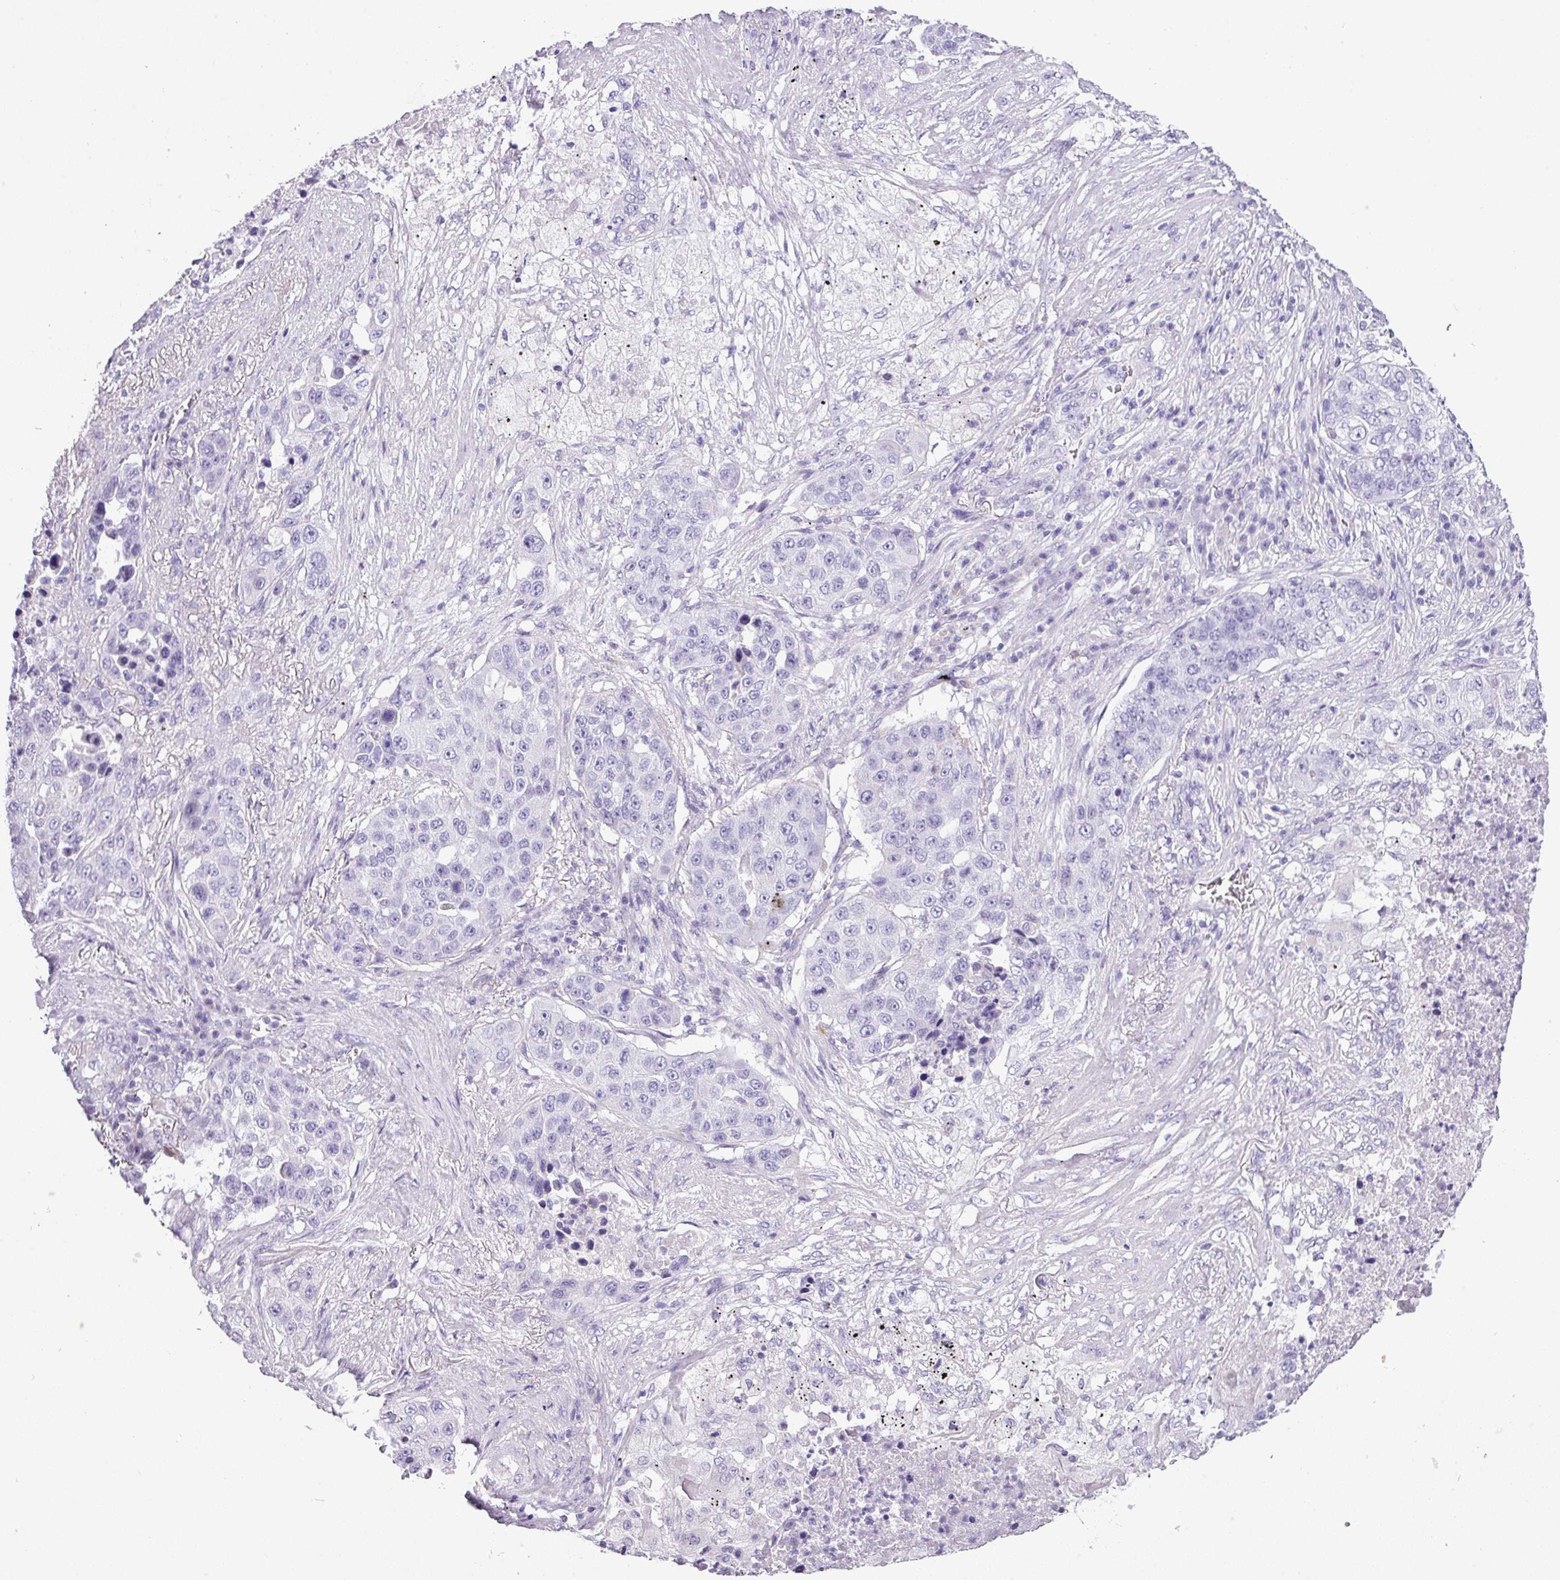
{"staining": {"intensity": "negative", "quantity": "none", "location": "none"}, "tissue": "lung cancer", "cell_type": "Tumor cells", "image_type": "cancer", "snomed": [{"axis": "morphology", "description": "Squamous cell carcinoma, NOS"}, {"axis": "topography", "description": "Lung"}], "caption": "Immunohistochemical staining of lung squamous cell carcinoma reveals no significant staining in tumor cells.", "gene": "AGO3", "patient": {"sex": "female", "age": 63}}